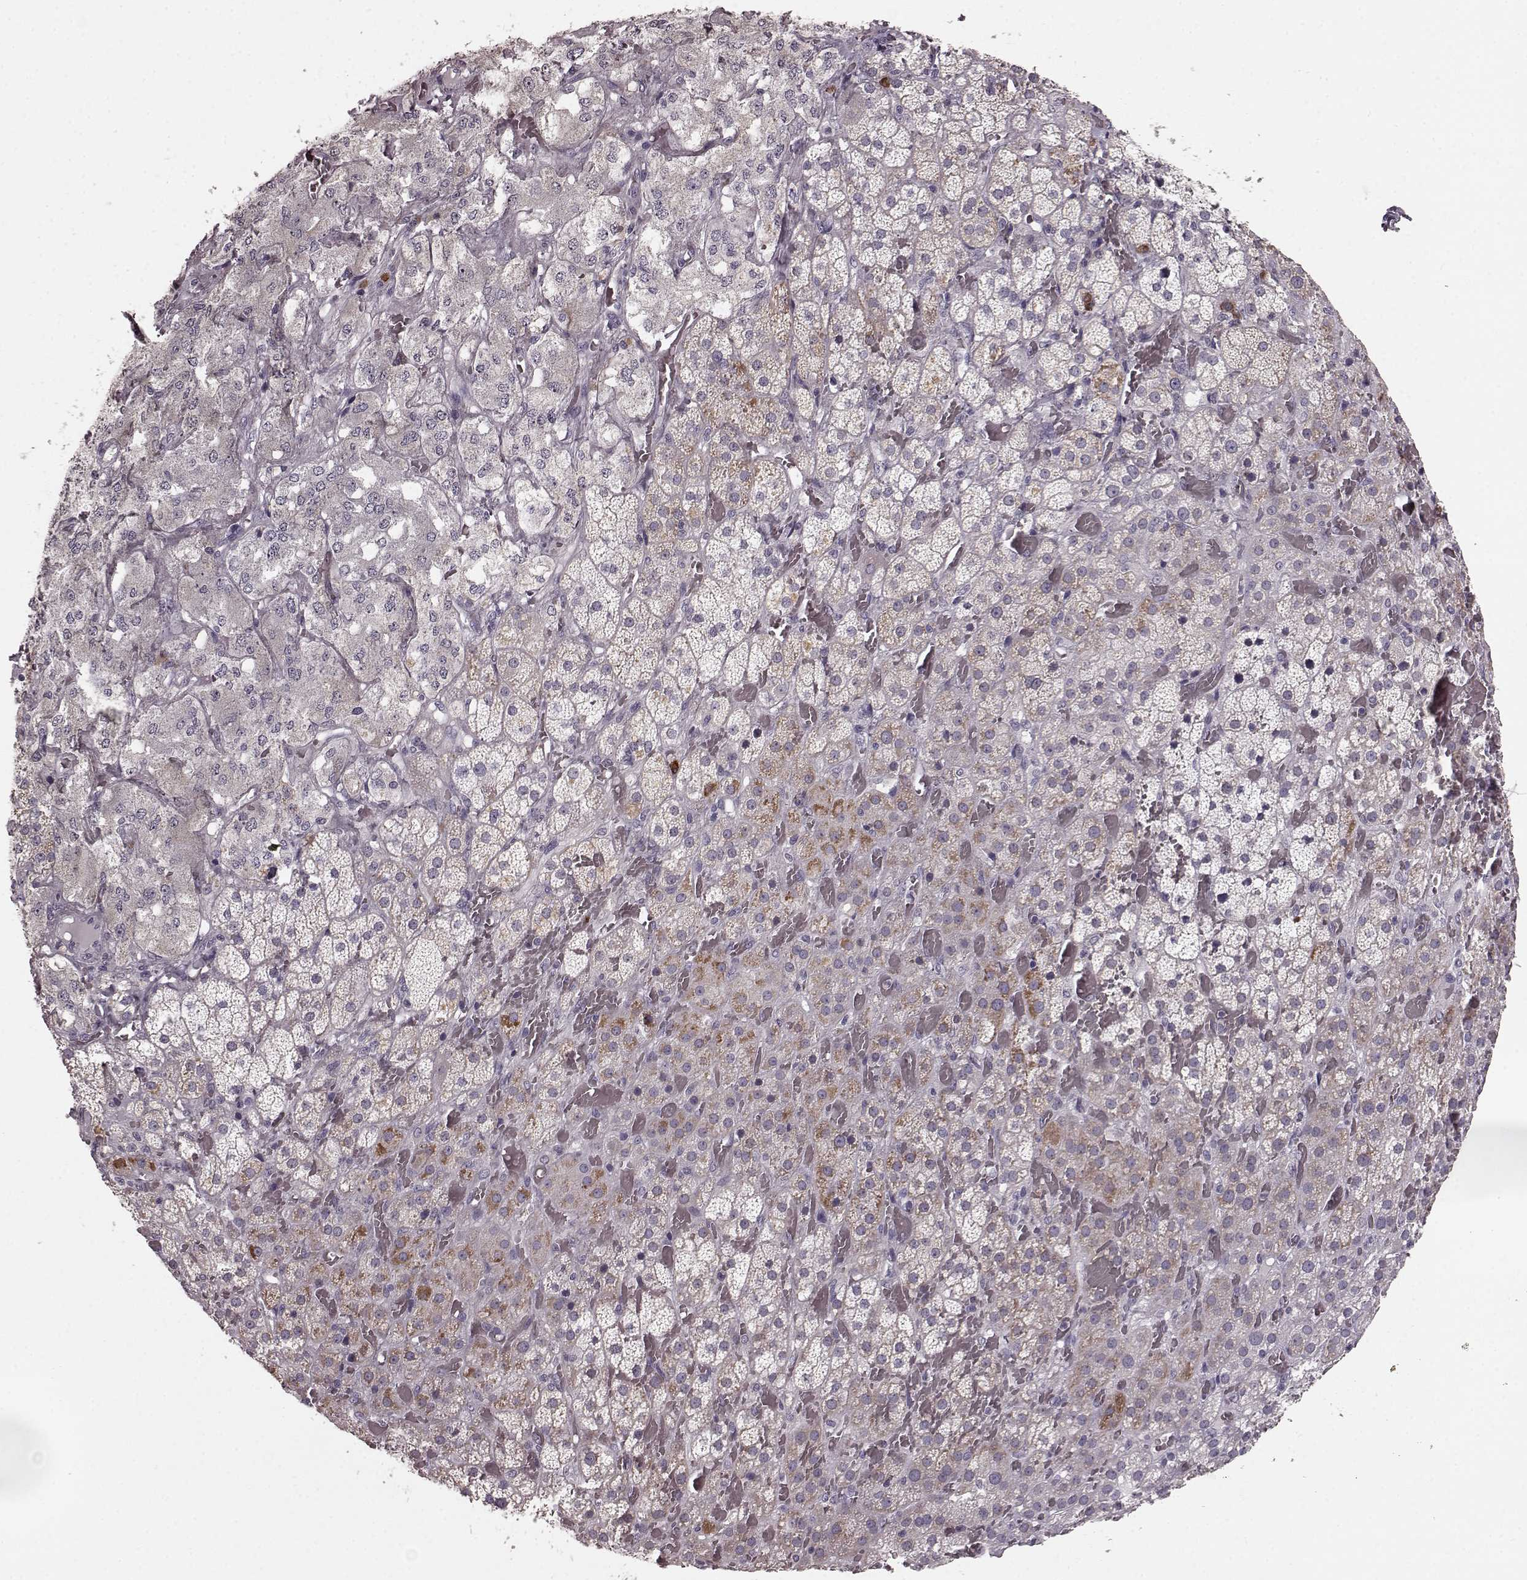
{"staining": {"intensity": "weak", "quantity": "<25%", "location": "cytoplasmic/membranous"}, "tissue": "adrenal gland", "cell_type": "Glandular cells", "image_type": "normal", "snomed": [{"axis": "morphology", "description": "Normal tissue, NOS"}, {"axis": "topography", "description": "Adrenal gland"}], "caption": "Protein analysis of unremarkable adrenal gland displays no significant expression in glandular cells. (Stains: DAB immunohistochemistry (IHC) with hematoxylin counter stain, Microscopy: brightfield microscopy at high magnification).", "gene": "CD28", "patient": {"sex": "male", "age": 57}}